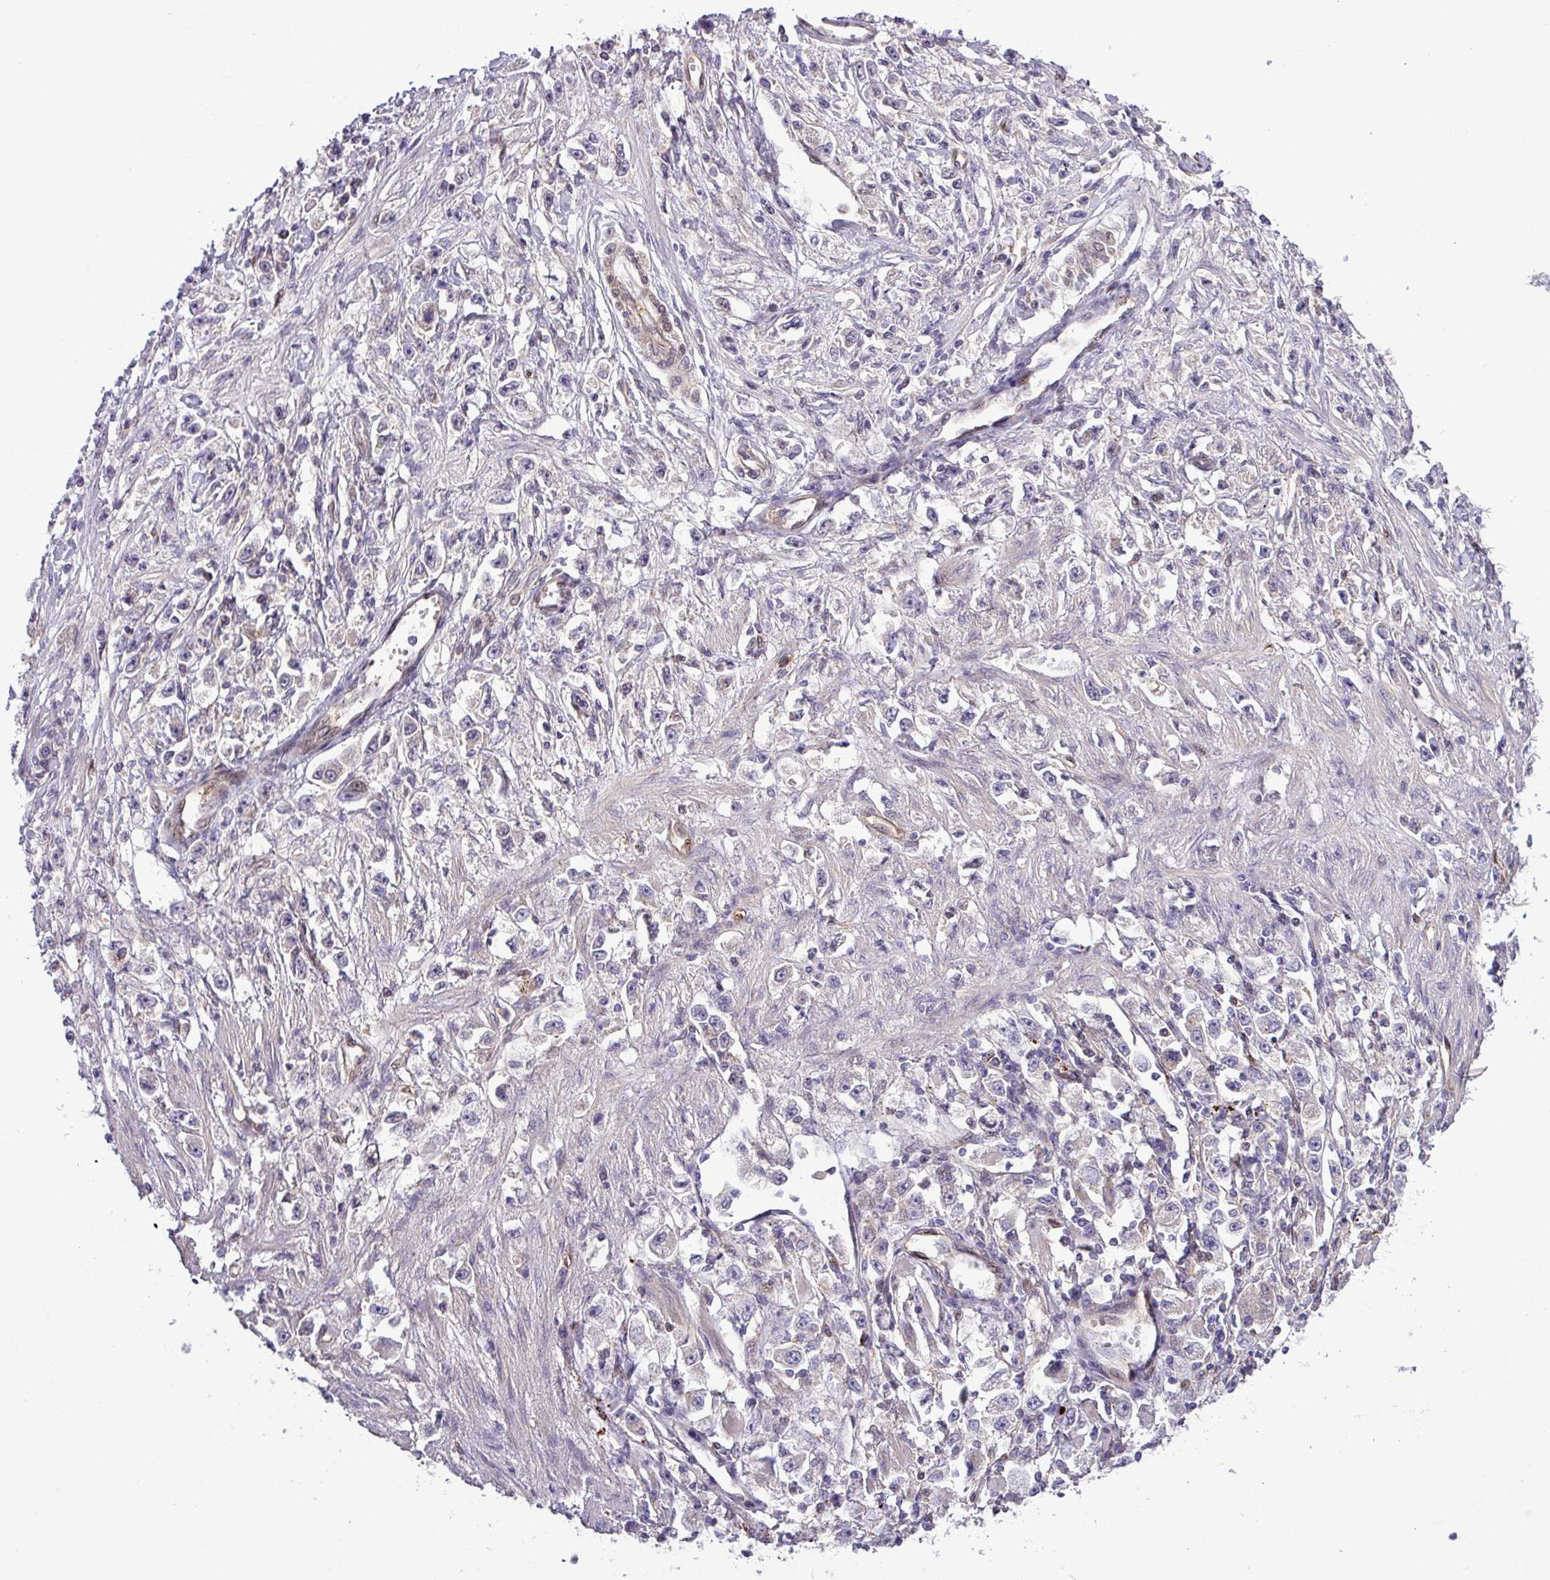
{"staining": {"intensity": "negative", "quantity": "none", "location": "none"}, "tissue": "stomach cancer", "cell_type": "Tumor cells", "image_type": "cancer", "snomed": [{"axis": "morphology", "description": "Adenocarcinoma, NOS"}, {"axis": "topography", "description": "Stomach"}], "caption": "There is no significant expression in tumor cells of adenocarcinoma (stomach).", "gene": "CARHSP1", "patient": {"sex": "female", "age": 59}}